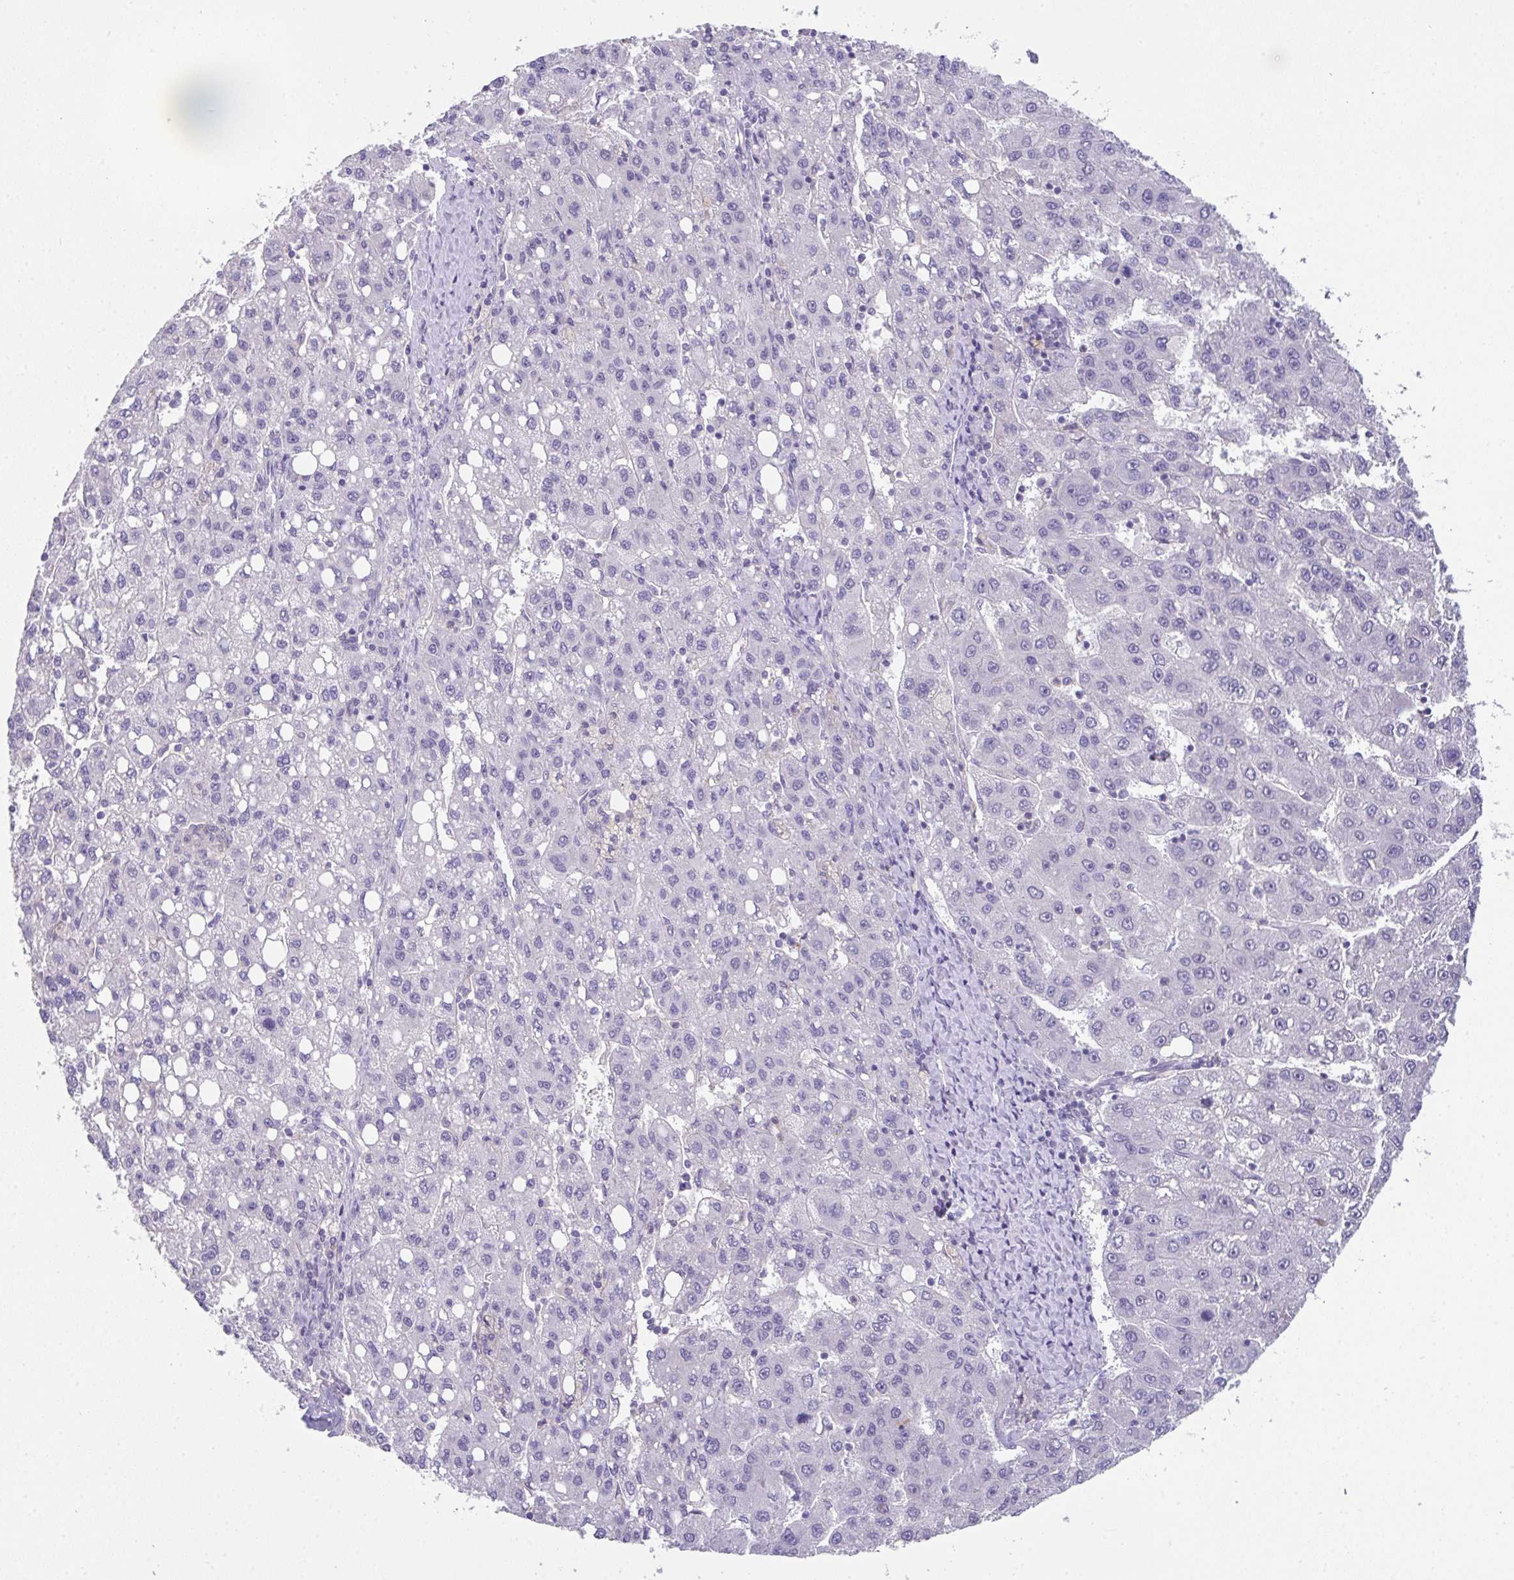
{"staining": {"intensity": "negative", "quantity": "none", "location": "none"}, "tissue": "liver cancer", "cell_type": "Tumor cells", "image_type": "cancer", "snomed": [{"axis": "morphology", "description": "Carcinoma, Hepatocellular, NOS"}, {"axis": "topography", "description": "Liver"}], "caption": "Micrograph shows no significant protein expression in tumor cells of liver cancer. (Brightfield microscopy of DAB (3,3'-diaminobenzidine) IHC at high magnification).", "gene": "GLTPD2", "patient": {"sex": "female", "age": 82}}